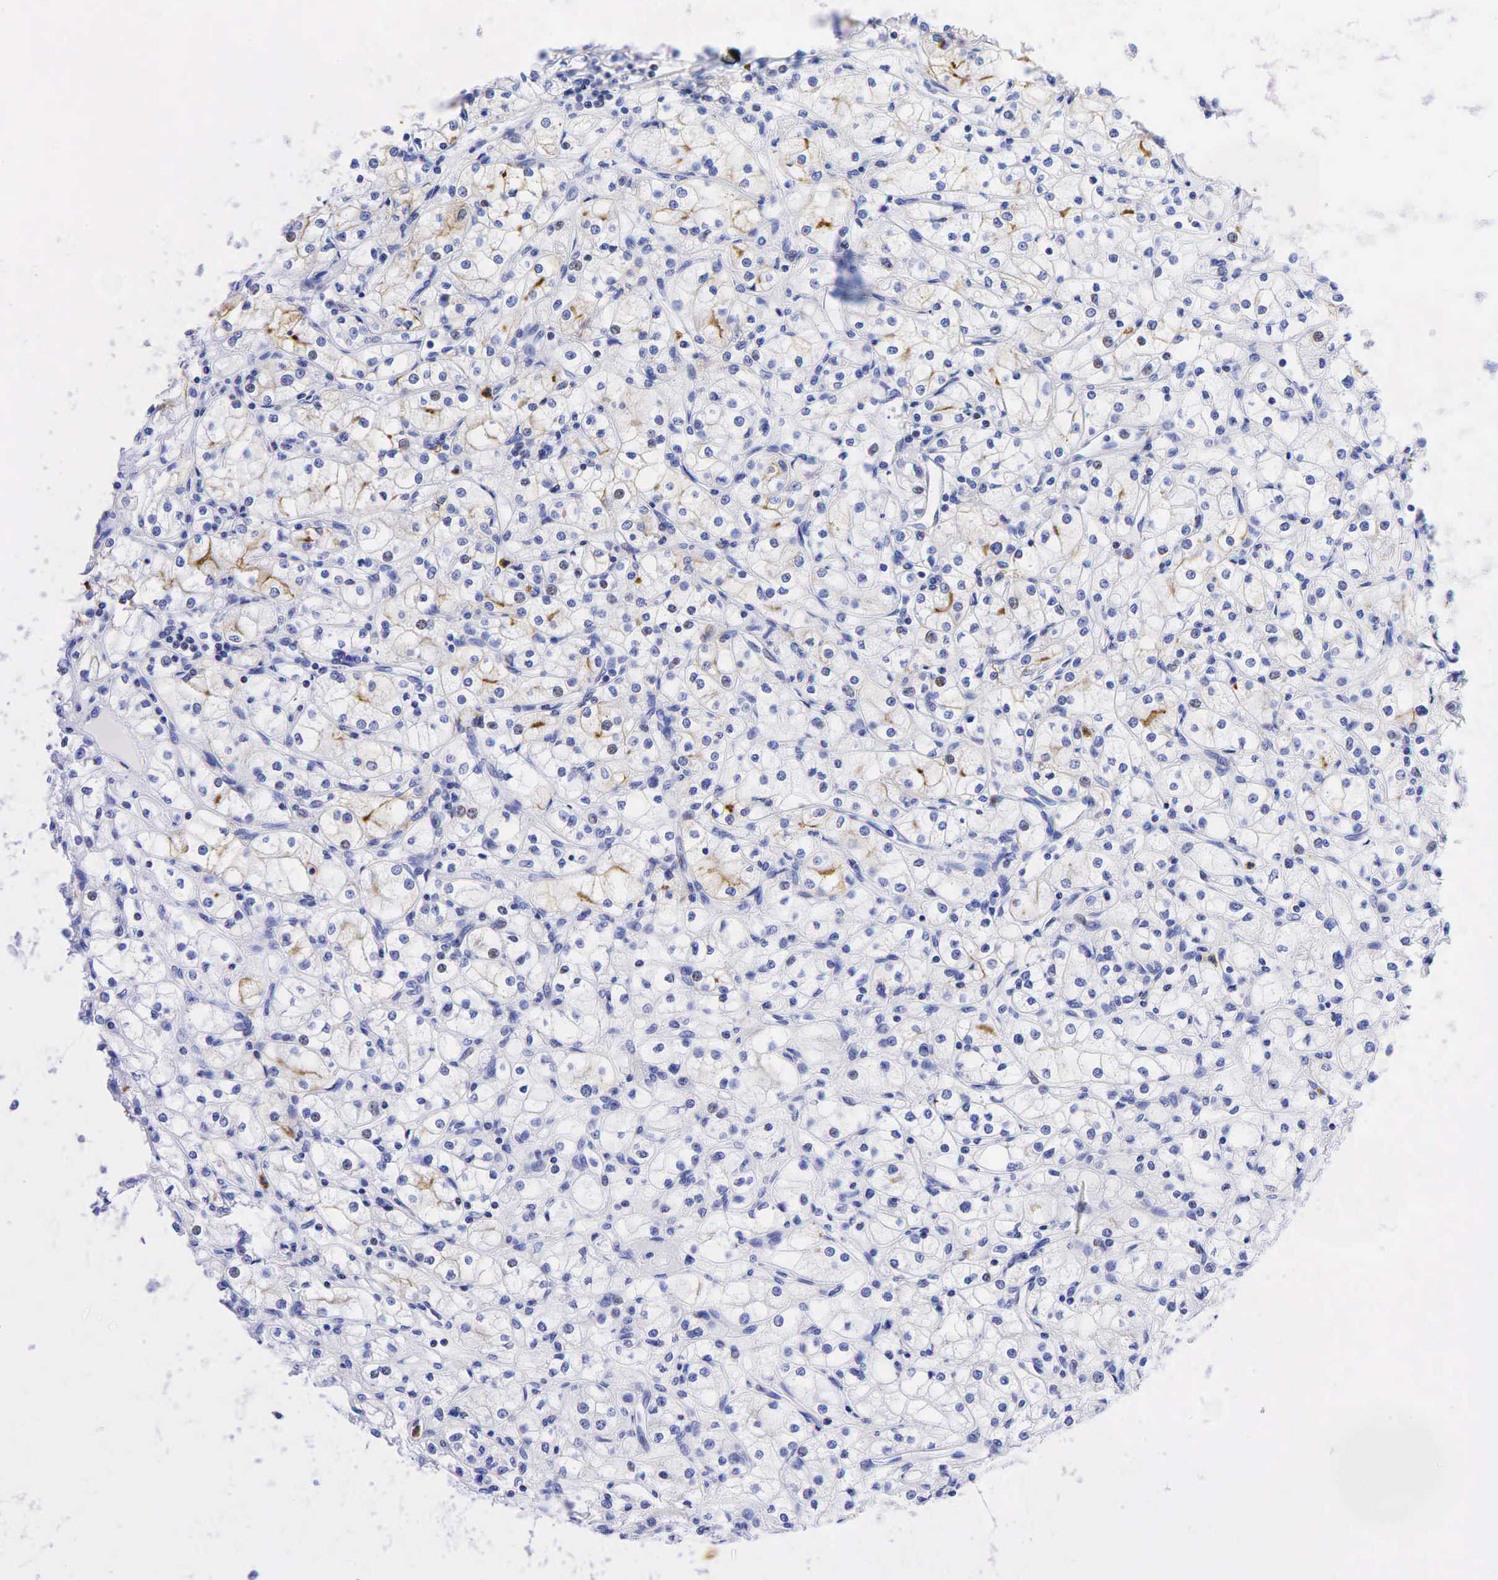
{"staining": {"intensity": "weak", "quantity": "<25%", "location": "cytoplasmic/membranous,nuclear"}, "tissue": "renal cancer", "cell_type": "Tumor cells", "image_type": "cancer", "snomed": [{"axis": "morphology", "description": "Adenocarcinoma, NOS"}, {"axis": "topography", "description": "Kidney"}], "caption": "High magnification brightfield microscopy of renal adenocarcinoma stained with DAB (brown) and counterstained with hematoxylin (blue): tumor cells show no significant staining. (Immunohistochemistry, brightfield microscopy, high magnification).", "gene": "FUT4", "patient": {"sex": "male", "age": 61}}